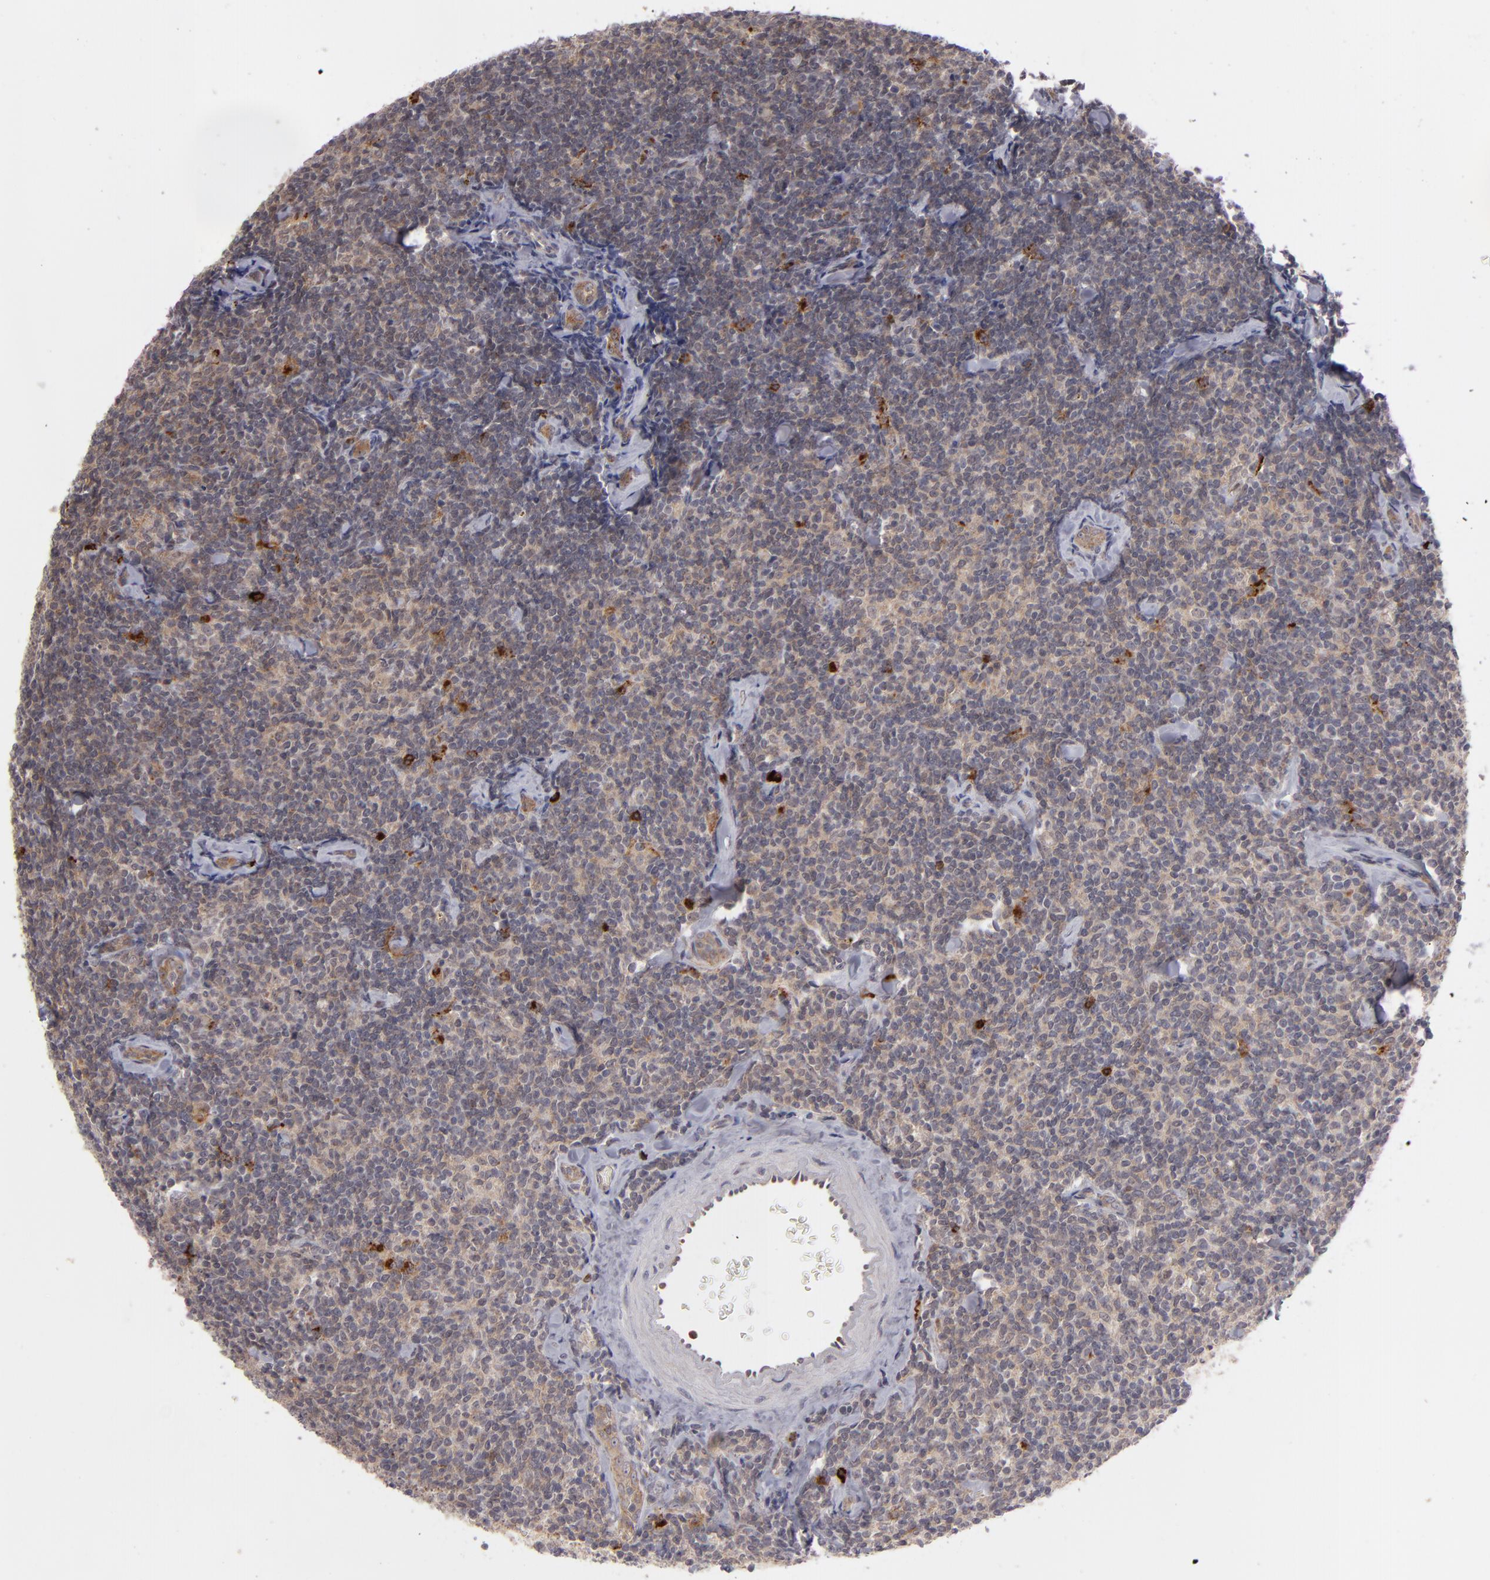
{"staining": {"intensity": "negative", "quantity": "none", "location": "none"}, "tissue": "lymphoma", "cell_type": "Tumor cells", "image_type": "cancer", "snomed": [{"axis": "morphology", "description": "Malignant lymphoma, non-Hodgkin's type, Low grade"}, {"axis": "topography", "description": "Lymph node"}], "caption": "This image is of malignant lymphoma, non-Hodgkin's type (low-grade) stained with immunohistochemistry (IHC) to label a protein in brown with the nuclei are counter-stained blue. There is no staining in tumor cells.", "gene": "STX3", "patient": {"sex": "female", "age": 56}}